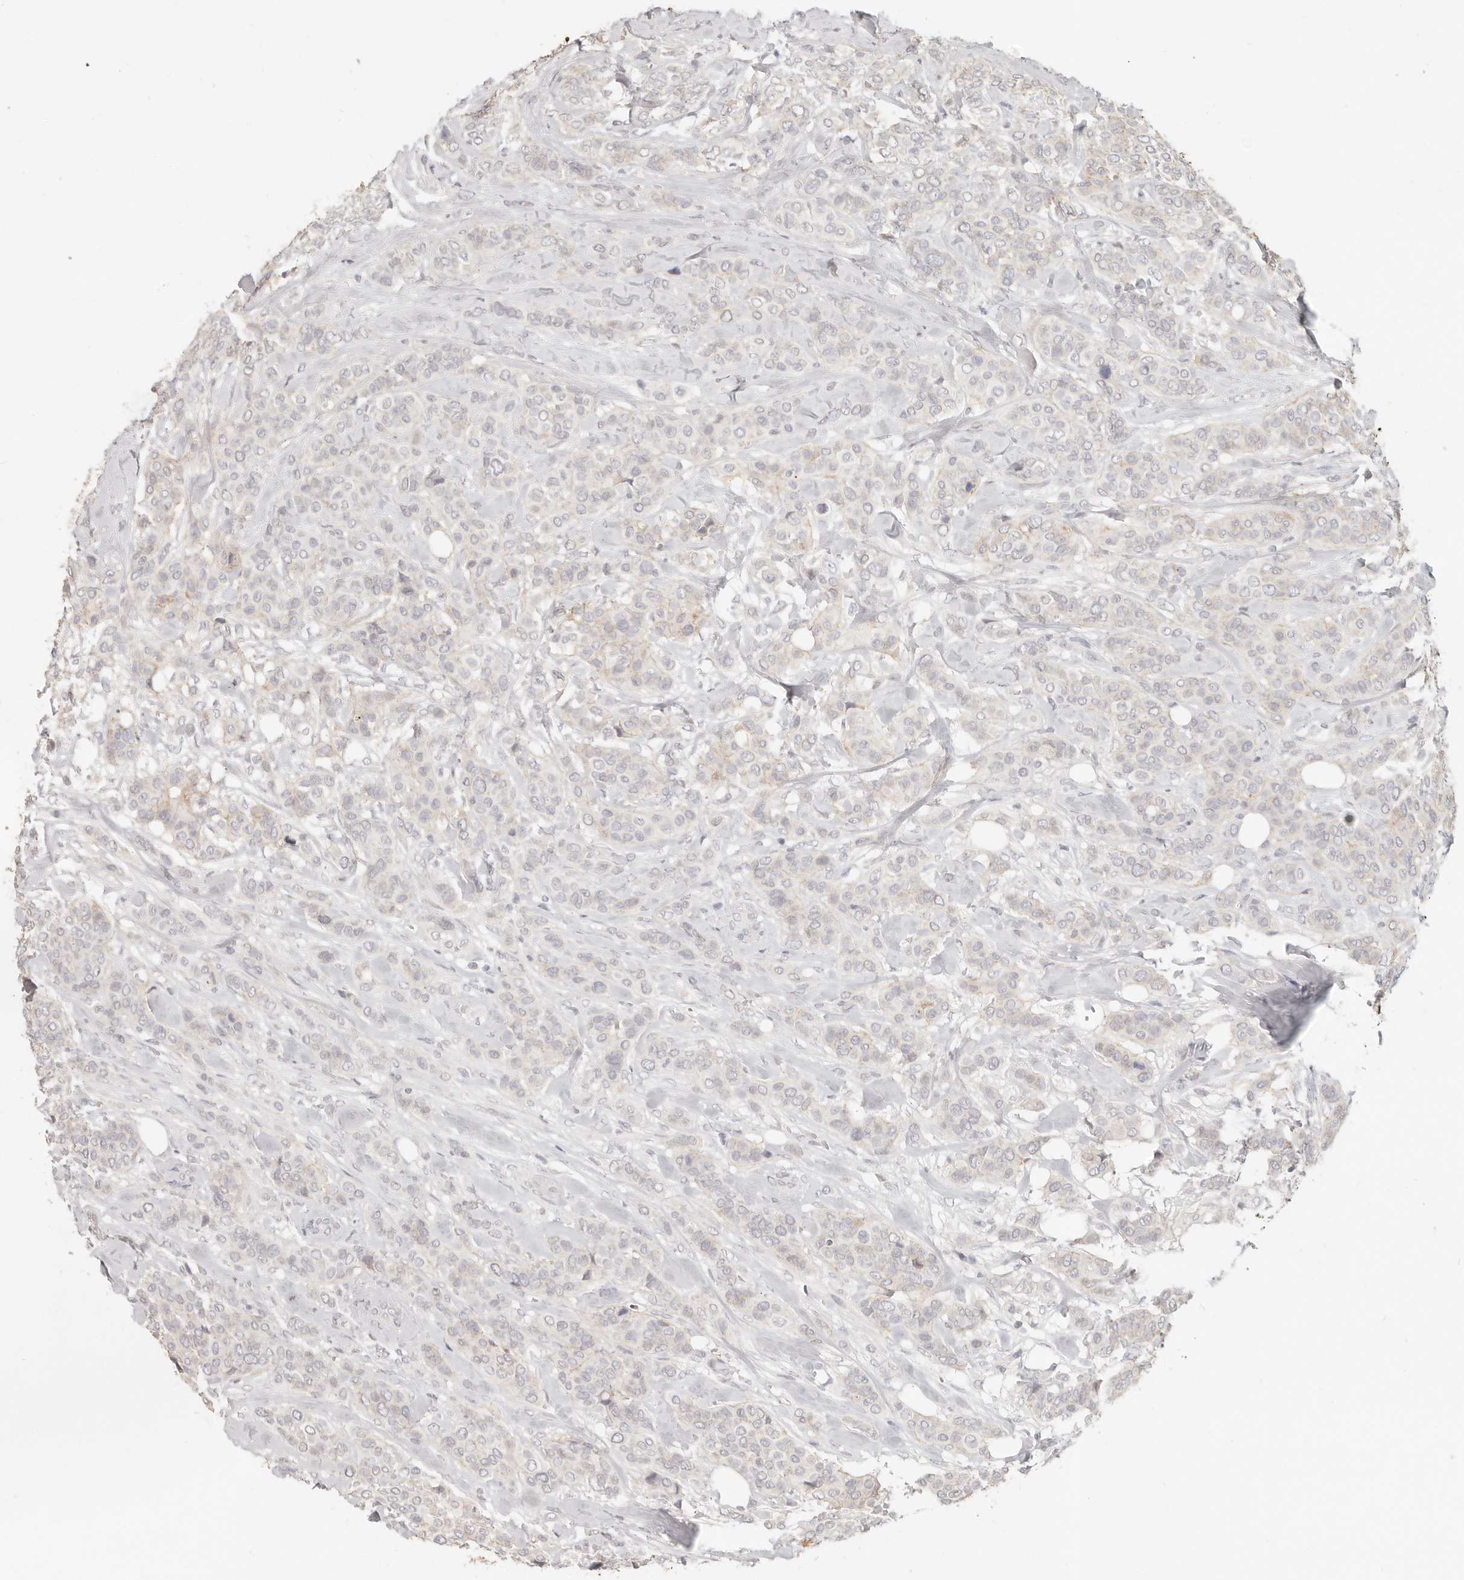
{"staining": {"intensity": "negative", "quantity": "none", "location": "none"}, "tissue": "breast cancer", "cell_type": "Tumor cells", "image_type": "cancer", "snomed": [{"axis": "morphology", "description": "Lobular carcinoma"}, {"axis": "topography", "description": "Breast"}], "caption": "Immunohistochemistry photomicrograph of neoplastic tissue: breast cancer stained with DAB displays no significant protein positivity in tumor cells. (DAB (3,3'-diaminobenzidine) IHC, high magnification).", "gene": "EPCAM", "patient": {"sex": "female", "age": 51}}